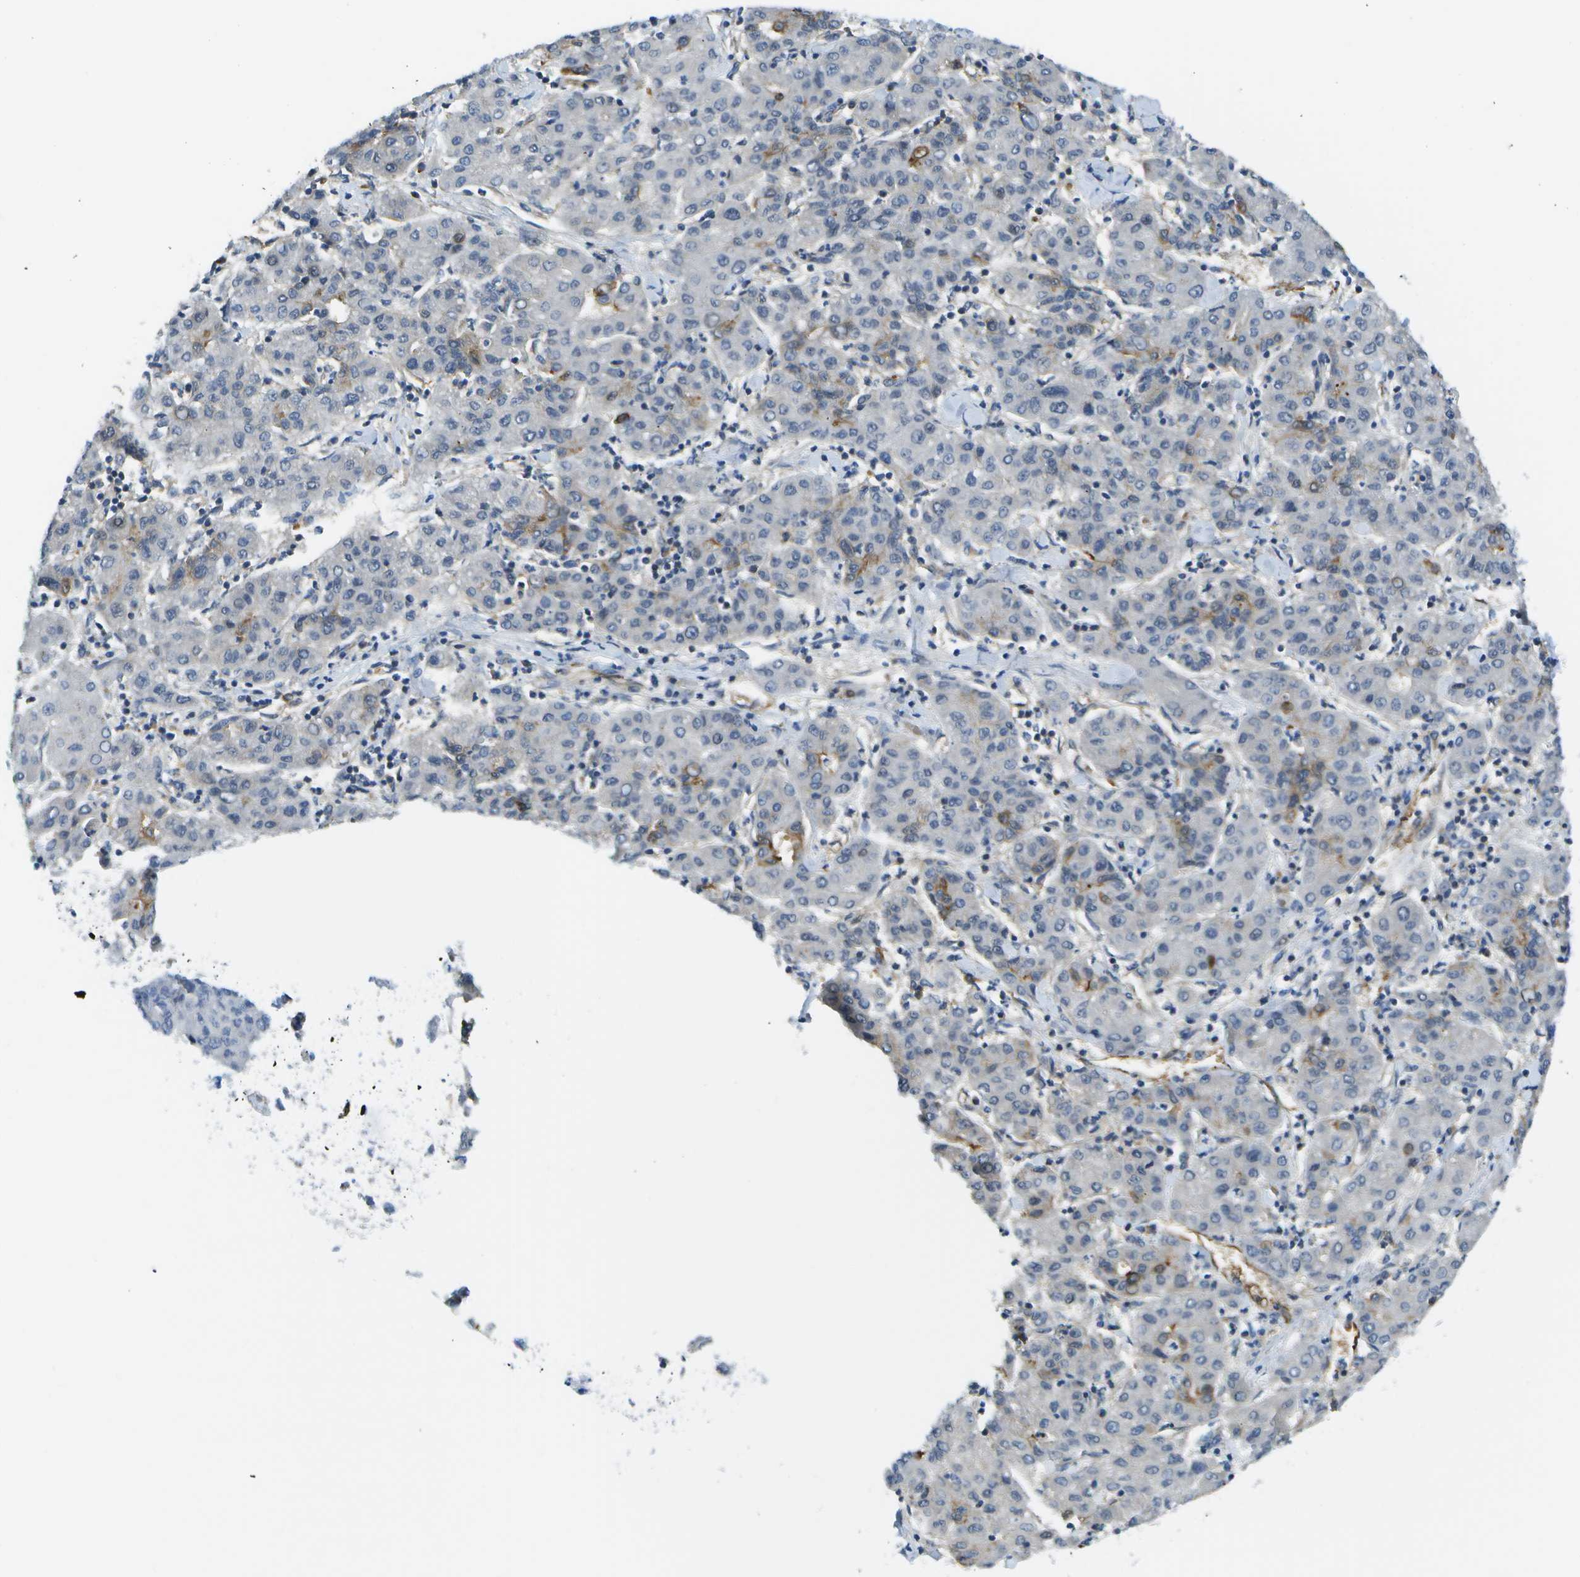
{"staining": {"intensity": "negative", "quantity": "none", "location": "none"}, "tissue": "liver cancer", "cell_type": "Tumor cells", "image_type": "cancer", "snomed": [{"axis": "morphology", "description": "Carcinoma, Hepatocellular, NOS"}, {"axis": "topography", "description": "Liver"}], "caption": "Protein analysis of liver cancer (hepatocellular carcinoma) demonstrates no significant positivity in tumor cells.", "gene": "KIAA0040", "patient": {"sex": "male", "age": 65}}